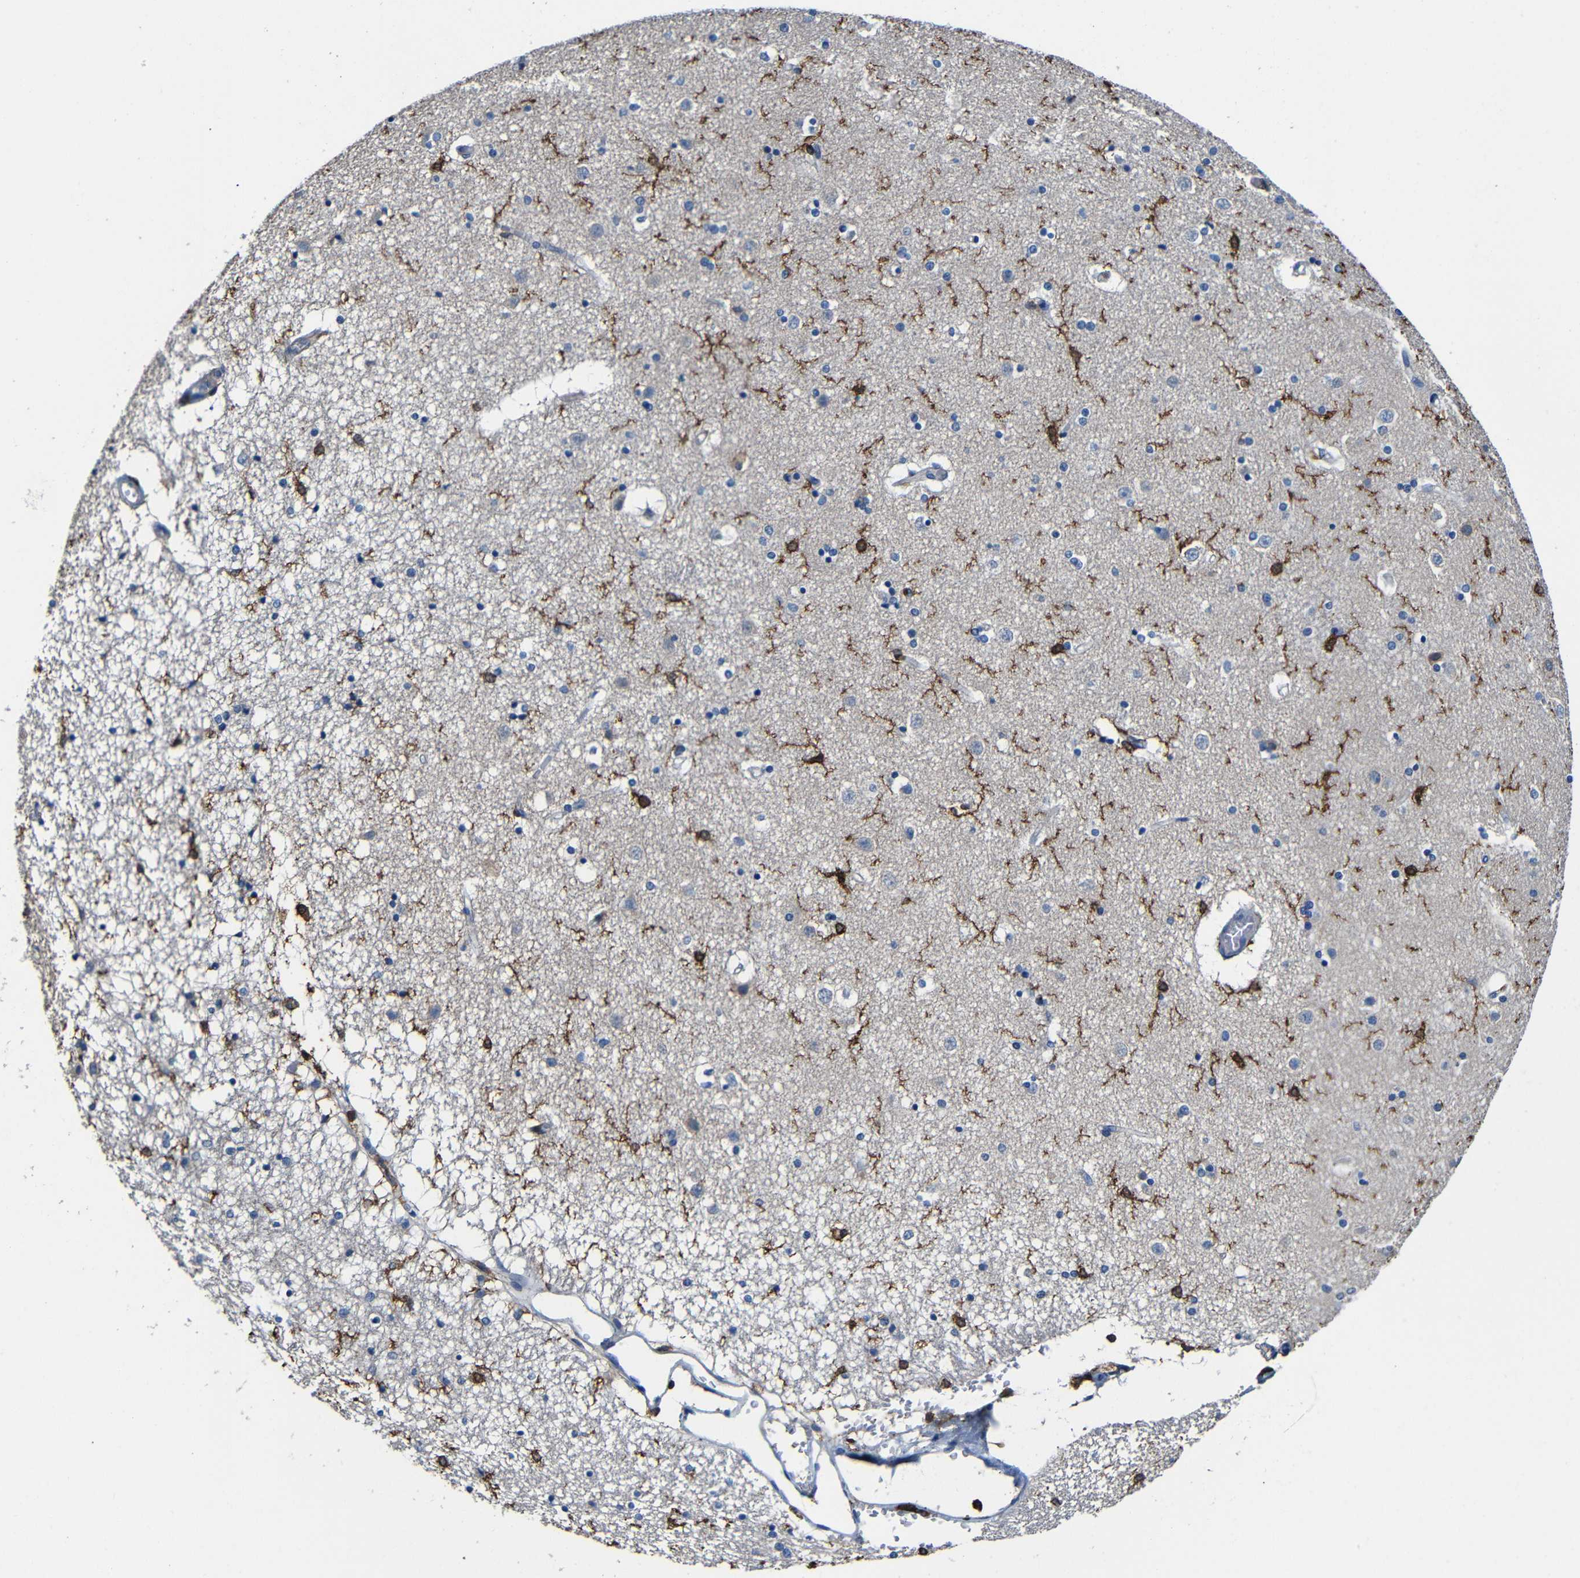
{"staining": {"intensity": "strong", "quantity": "<25%", "location": "cytoplasmic/membranous"}, "tissue": "caudate", "cell_type": "Glial cells", "image_type": "normal", "snomed": [{"axis": "morphology", "description": "Normal tissue, NOS"}, {"axis": "topography", "description": "Lateral ventricle wall"}], "caption": "Strong cytoplasmic/membranous protein positivity is present in approximately <25% of glial cells in caudate.", "gene": "P2RY12", "patient": {"sex": "female", "age": 54}}